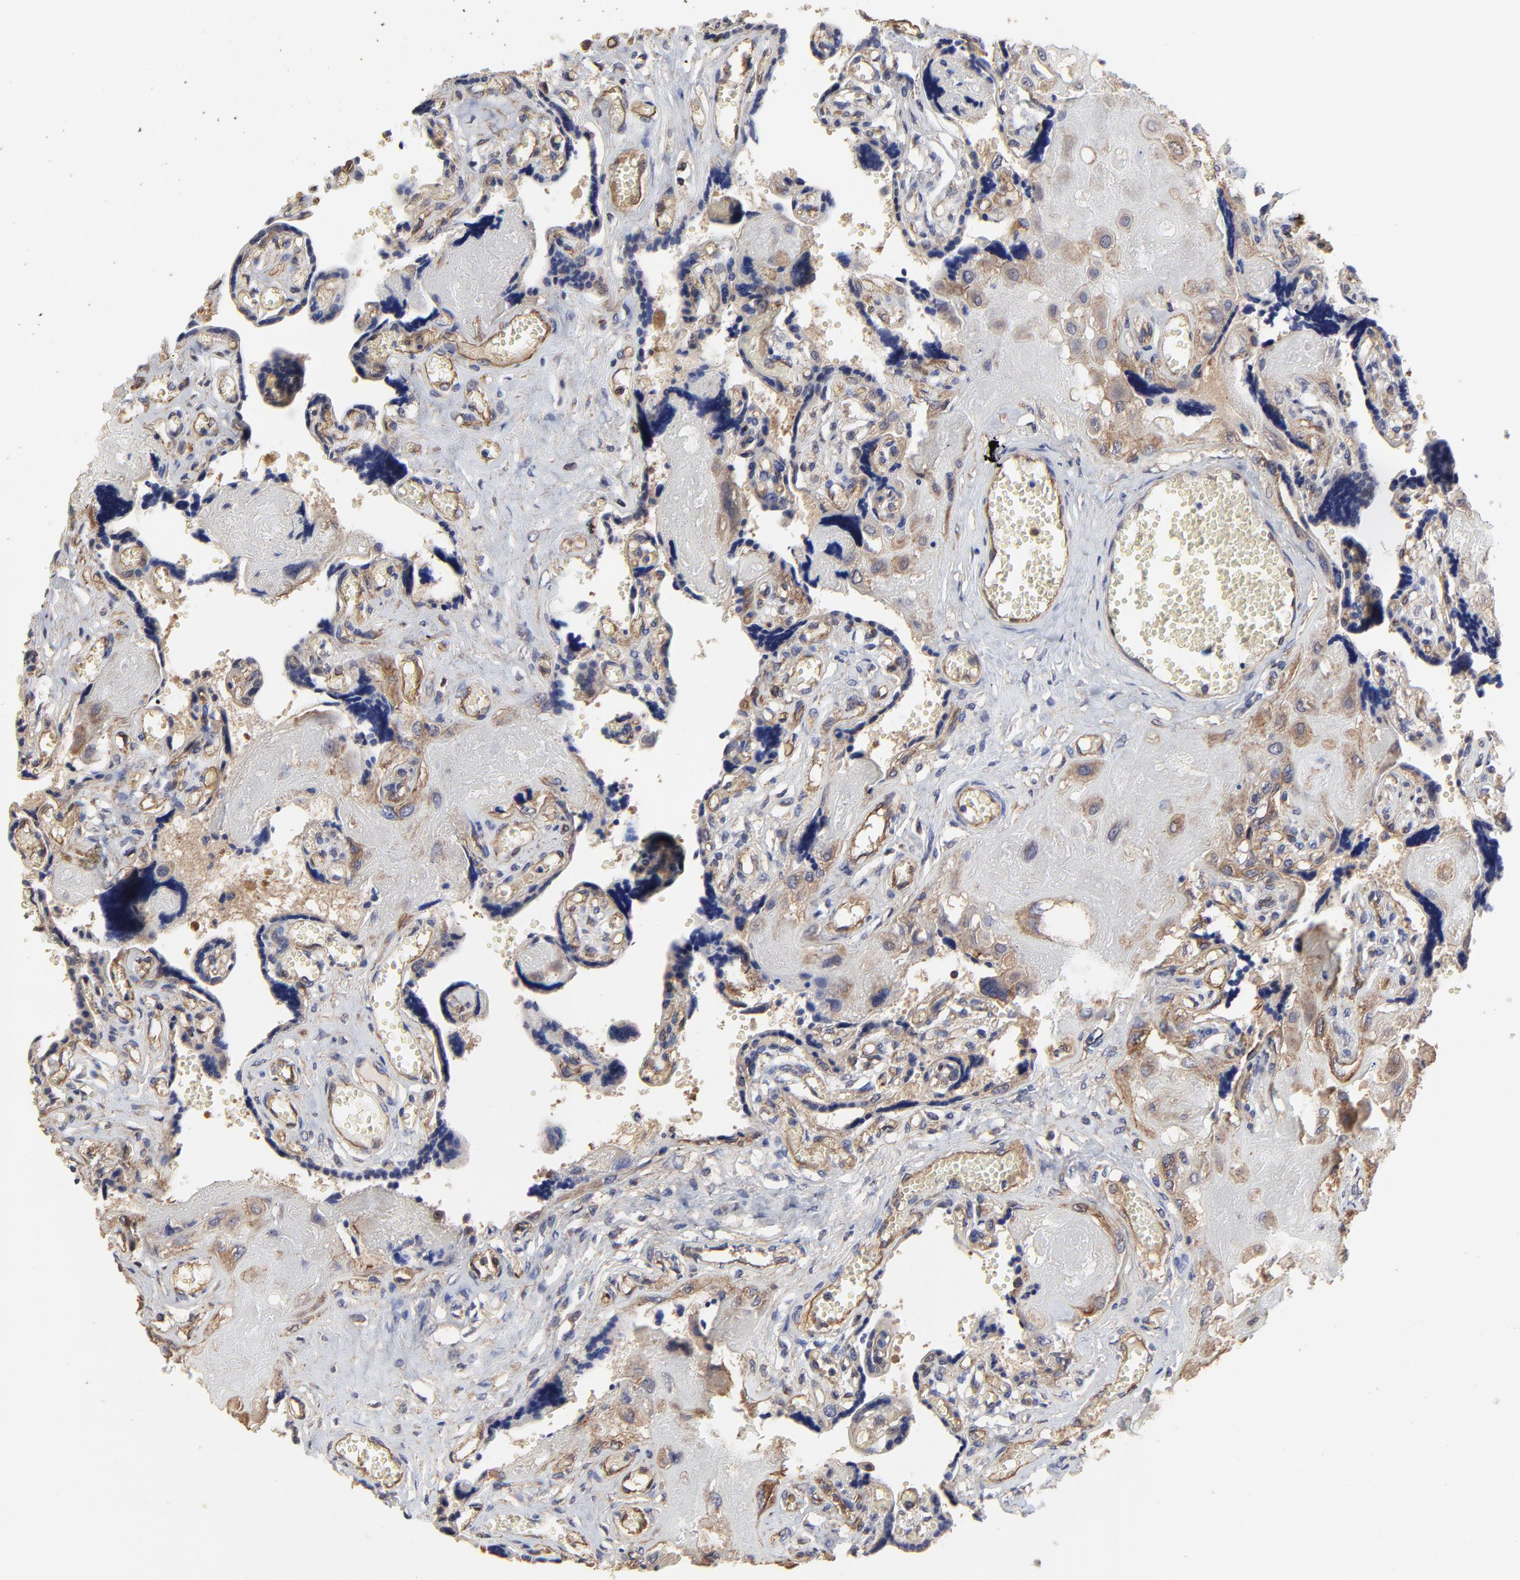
{"staining": {"intensity": "weak", "quantity": "25%-75%", "location": "cytoplasmic/membranous"}, "tissue": "placenta", "cell_type": "Decidual cells", "image_type": "normal", "snomed": [{"axis": "morphology", "description": "Normal tissue, NOS"}, {"axis": "morphology", "description": "Degeneration, NOS"}, {"axis": "topography", "description": "Placenta"}], "caption": "Brown immunohistochemical staining in normal human placenta displays weak cytoplasmic/membranous positivity in about 25%-75% of decidual cells. The staining was performed using DAB to visualize the protein expression in brown, while the nuclei were stained in blue with hematoxylin (Magnification: 20x).", "gene": "ARMT1", "patient": {"sex": "female", "age": 35}}